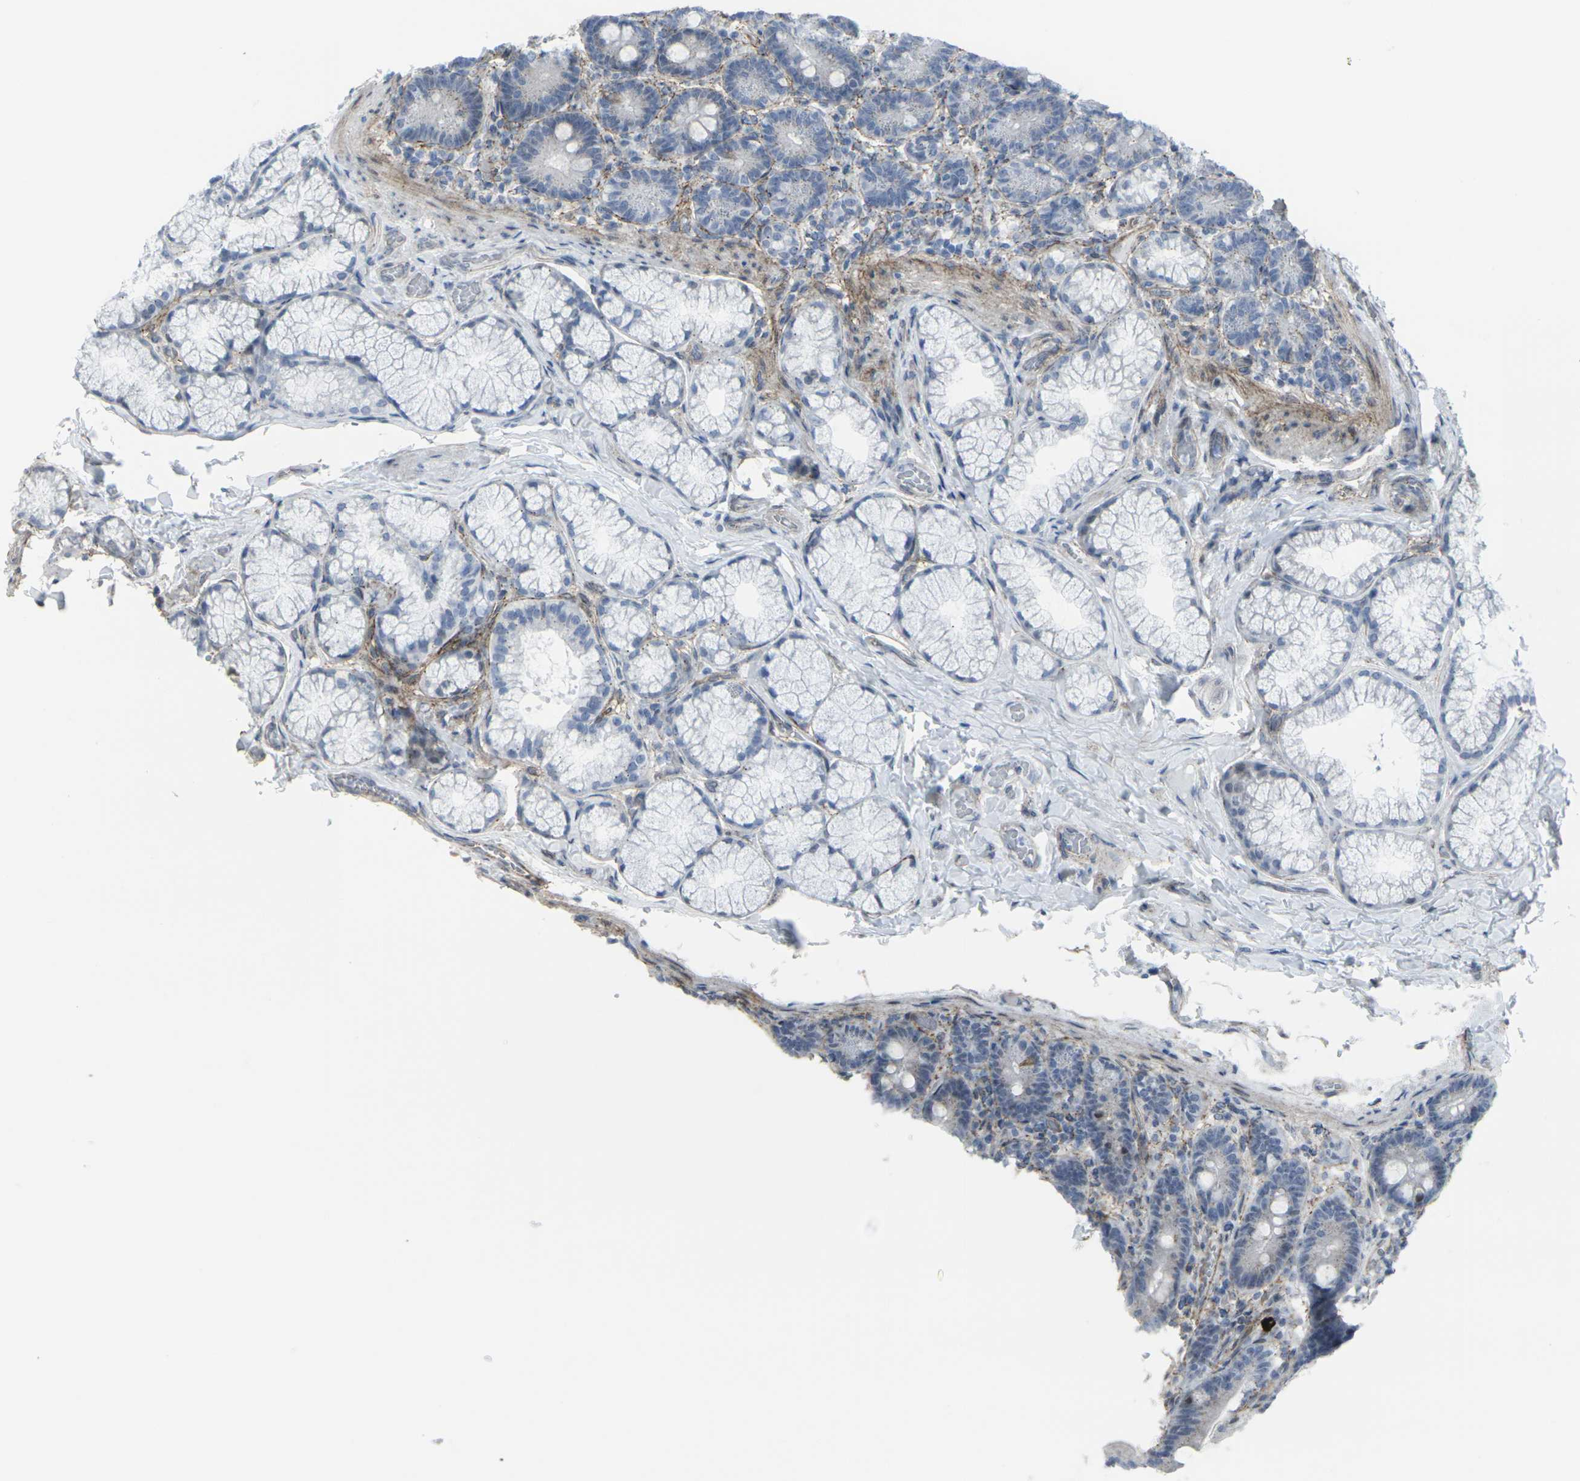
{"staining": {"intensity": "negative", "quantity": "none", "location": "none"}, "tissue": "duodenum", "cell_type": "Glandular cells", "image_type": "normal", "snomed": [{"axis": "morphology", "description": "Normal tissue, NOS"}, {"axis": "topography", "description": "Duodenum"}], "caption": "This is a histopathology image of IHC staining of normal duodenum, which shows no staining in glandular cells. Nuclei are stained in blue.", "gene": "CDH11", "patient": {"sex": "male", "age": 54}}